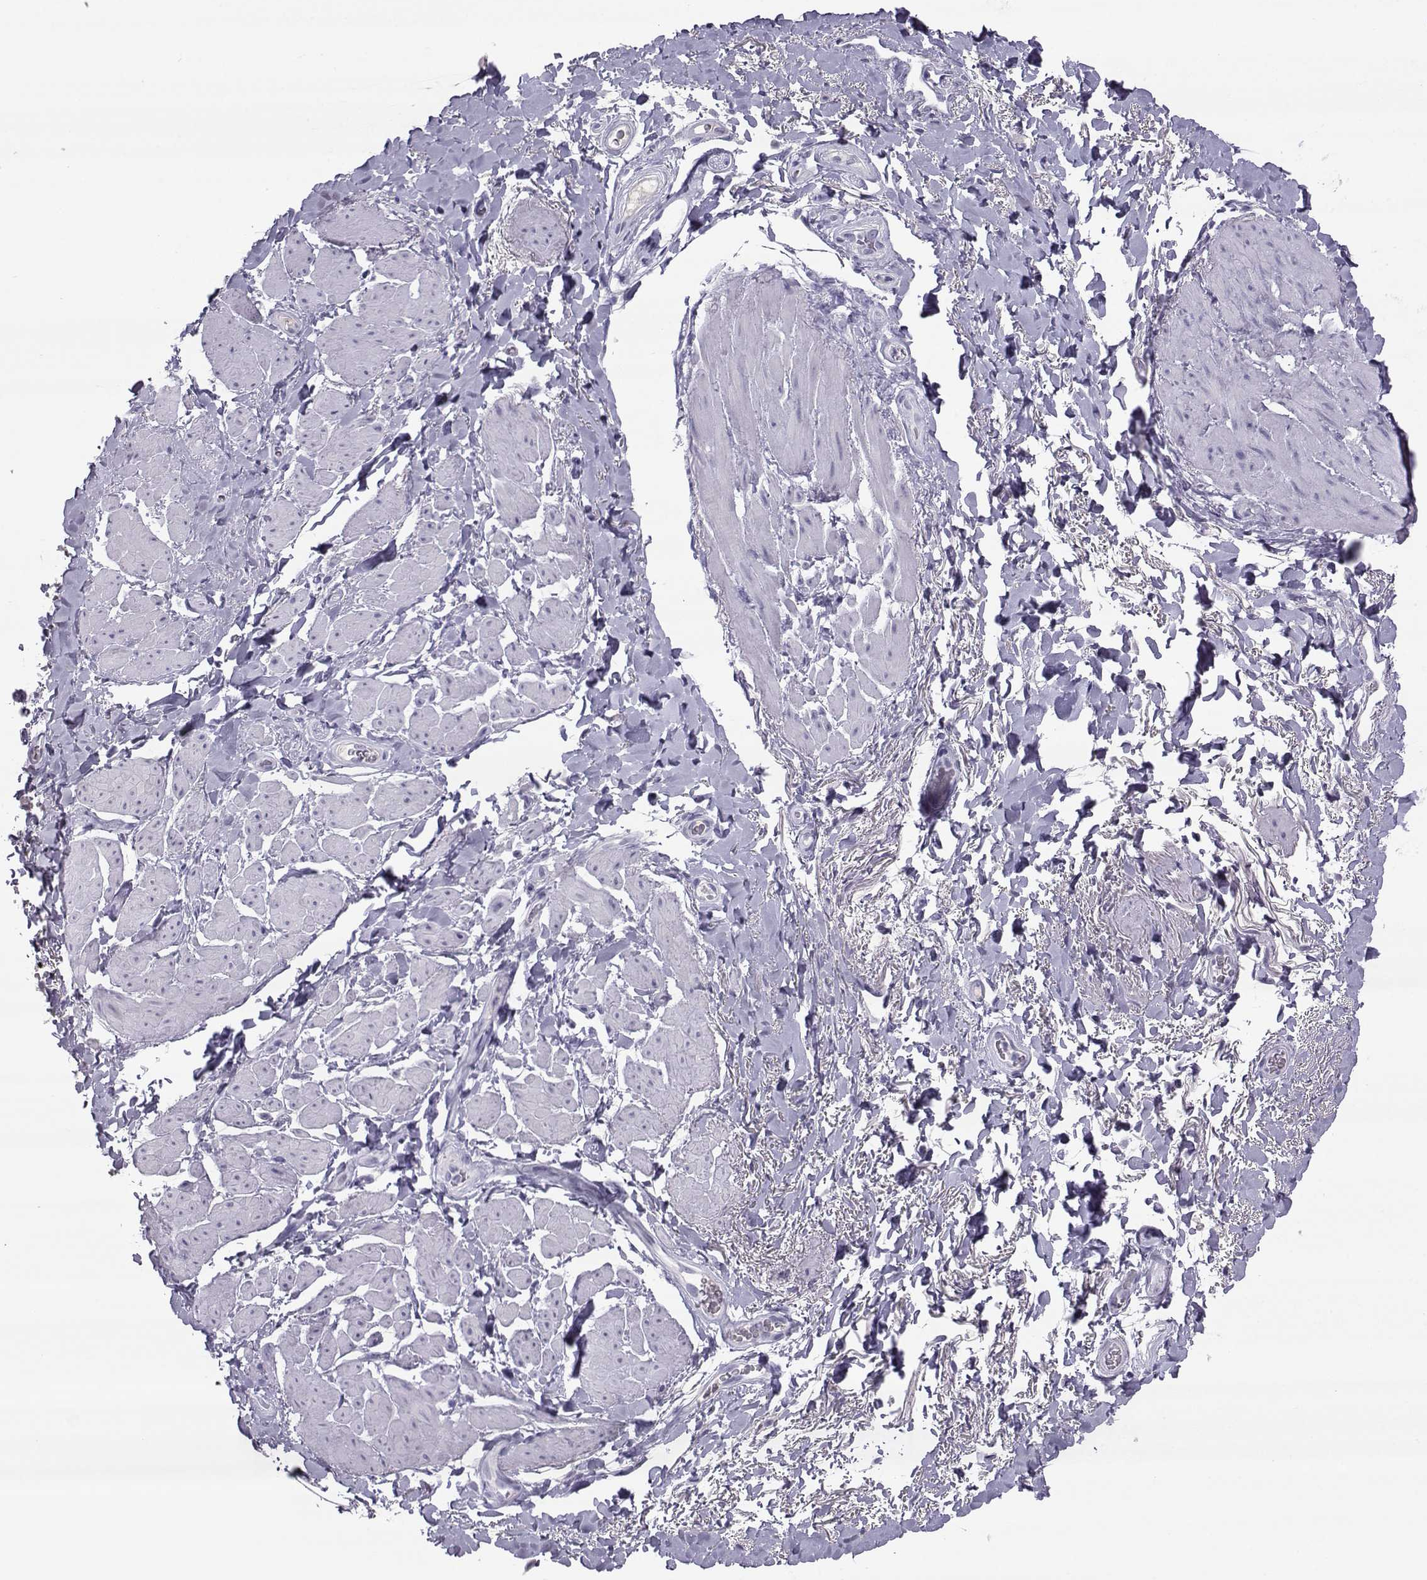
{"staining": {"intensity": "negative", "quantity": "none", "location": "none"}, "tissue": "adipose tissue", "cell_type": "Adipocytes", "image_type": "normal", "snomed": [{"axis": "morphology", "description": "Normal tissue, NOS"}, {"axis": "topography", "description": "Anal"}, {"axis": "topography", "description": "Peripheral nerve tissue"}], "caption": "Immunohistochemistry histopathology image of unremarkable adipose tissue: adipose tissue stained with DAB (3,3'-diaminobenzidine) exhibits no significant protein staining in adipocytes. (Brightfield microscopy of DAB immunohistochemistry at high magnification).", "gene": "ARMC2", "patient": {"sex": "male", "age": 53}}